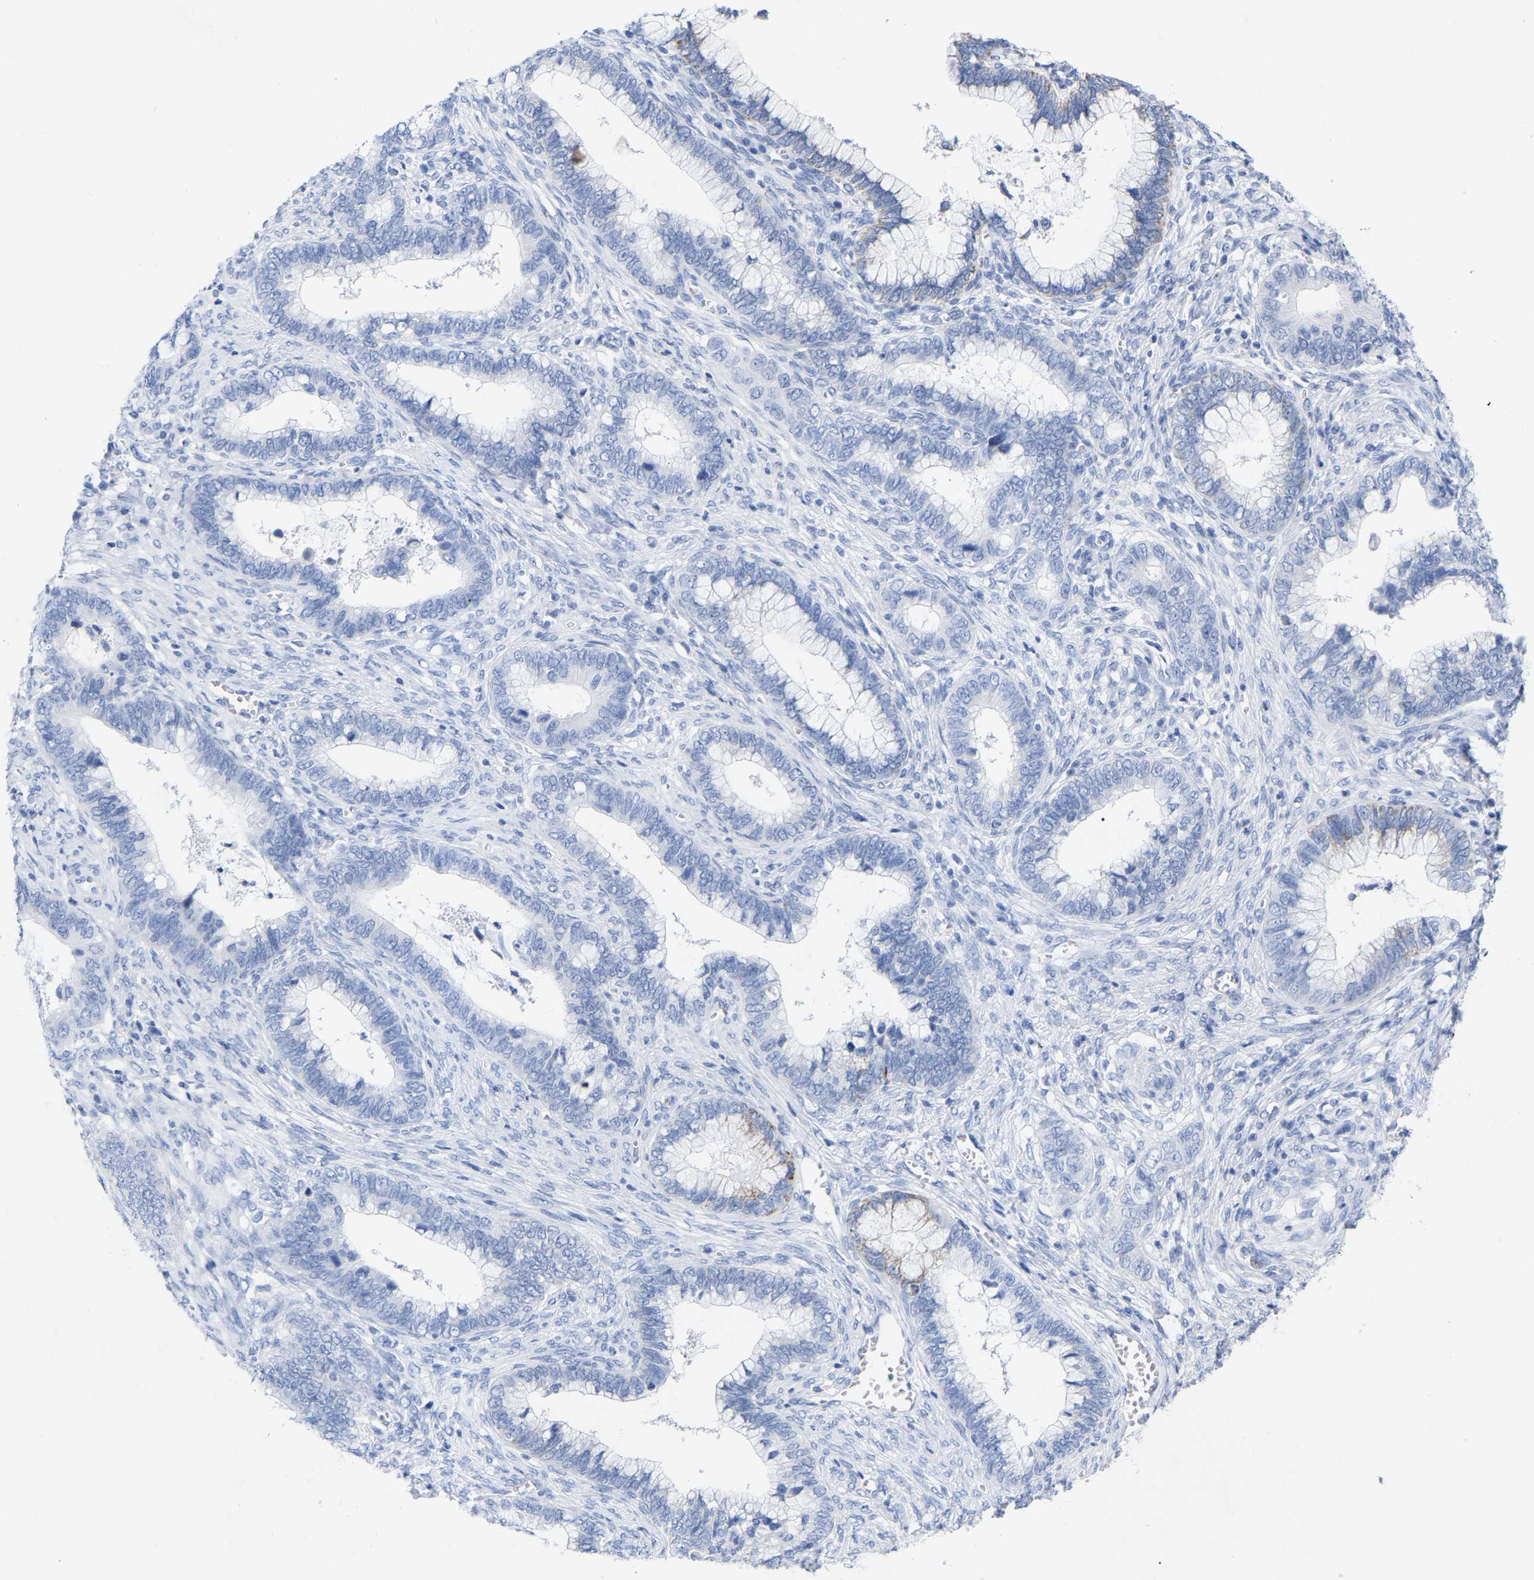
{"staining": {"intensity": "negative", "quantity": "none", "location": "none"}, "tissue": "cervical cancer", "cell_type": "Tumor cells", "image_type": "cancer", "snomed": [{"axis": "morphology", "description": "Adenocarcinoma, NOS"}, {"axis": "topography", "description": "Cervix"}], "caption": "This is an immunohistochemistry (IHC) histopathology image of cervical cancer. There is no staining in tumor cells.", "gene": "ZNF629", "patient": {"sex": "female", "age": 44}}